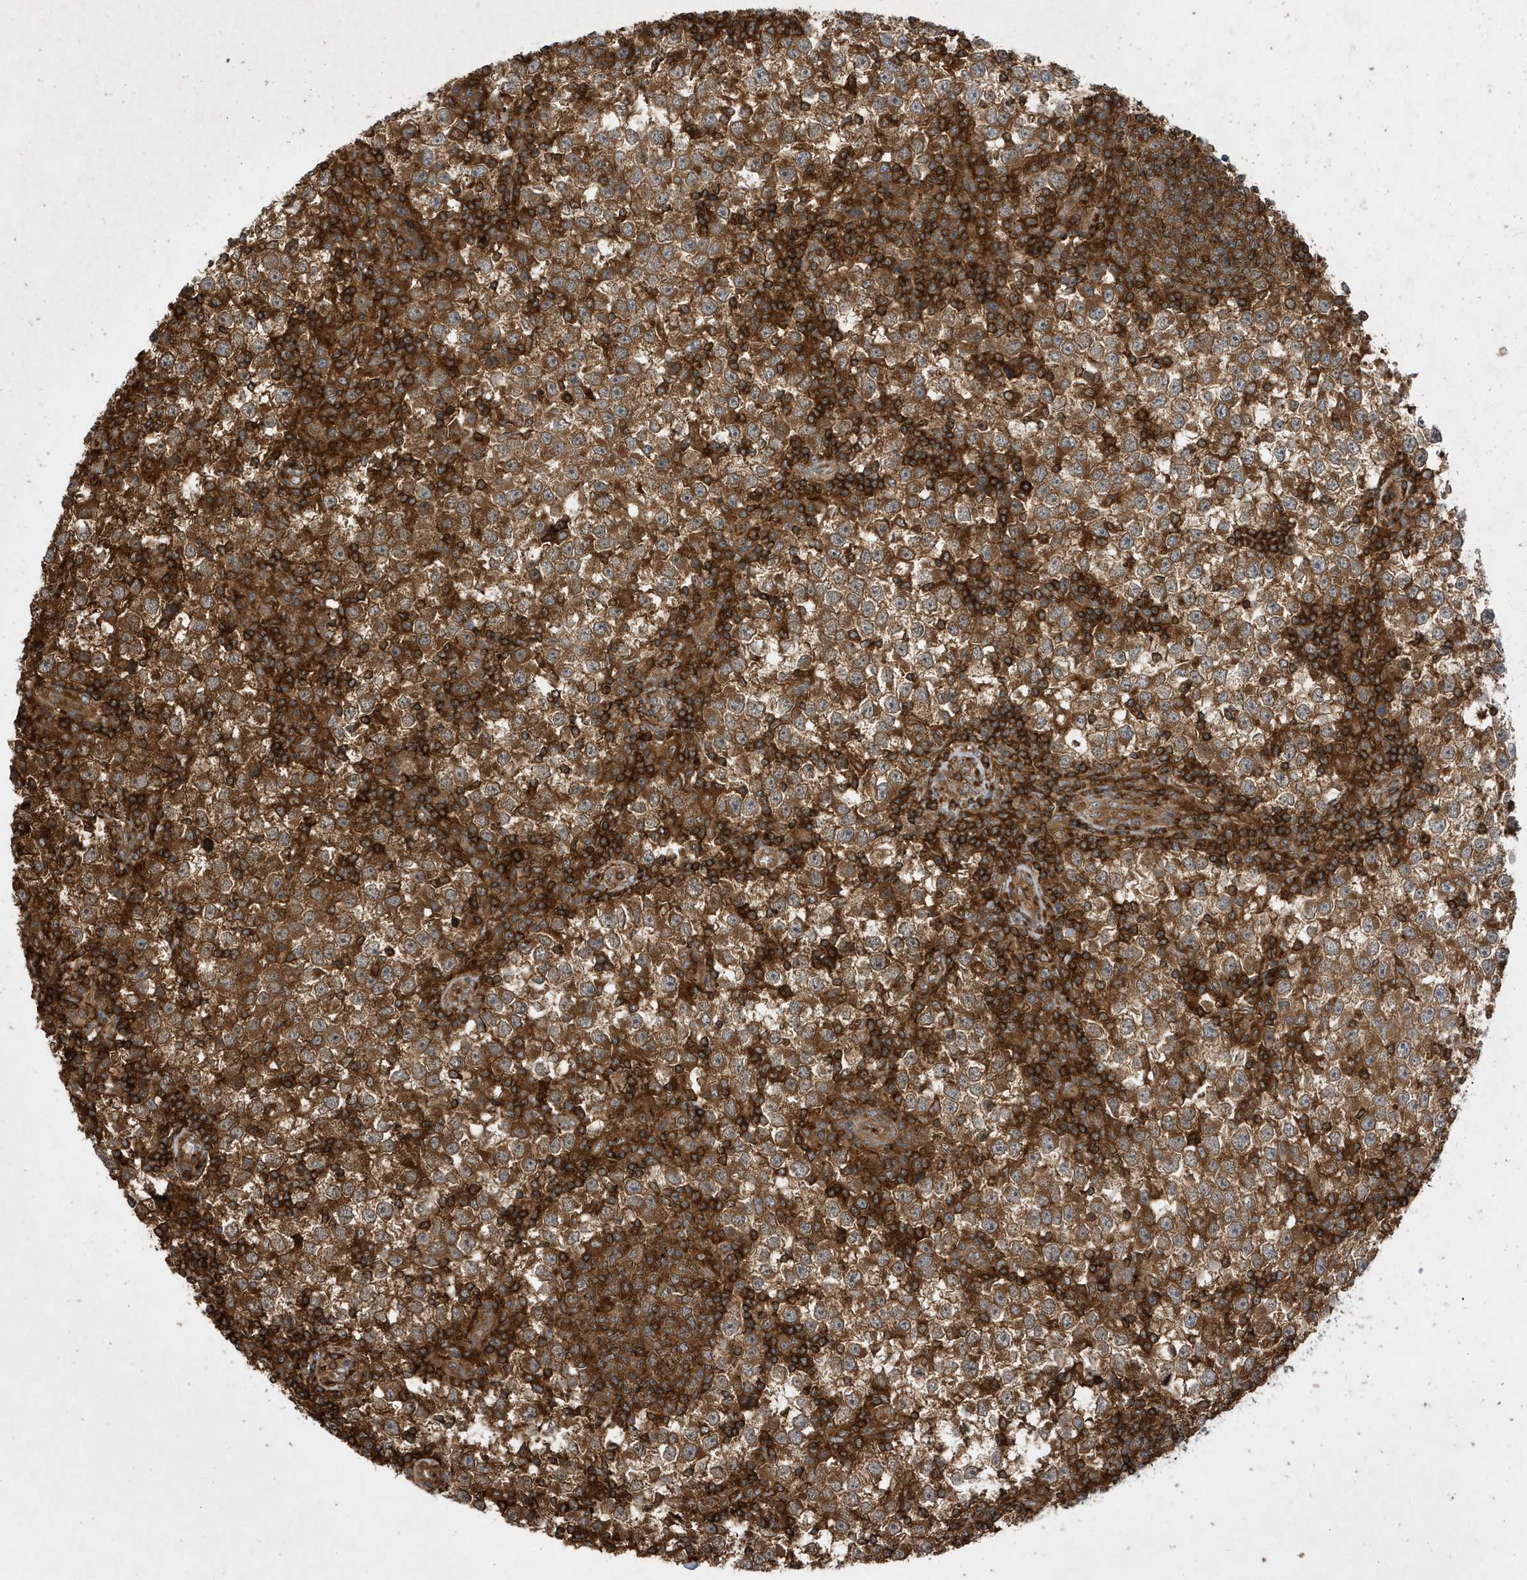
{"staining": {"intensity": "strong", "quantity": ">75%", "location": "cytoplasmic/membranous"}, "tissue": "testis cancer", "cell_type": "Tumor cells", "image_type": "cancer", "snomed": [{"axis": "morphology", "description": "Seminoma, NOS"}, {"axis": "topography", "description": "Testis"}], "caption": "Testis seminoma stained with a protein marker displays strong staining in tumor cells.", "gene": "LAPTM4A", "patient": {"sex": "male", "age": 65}}